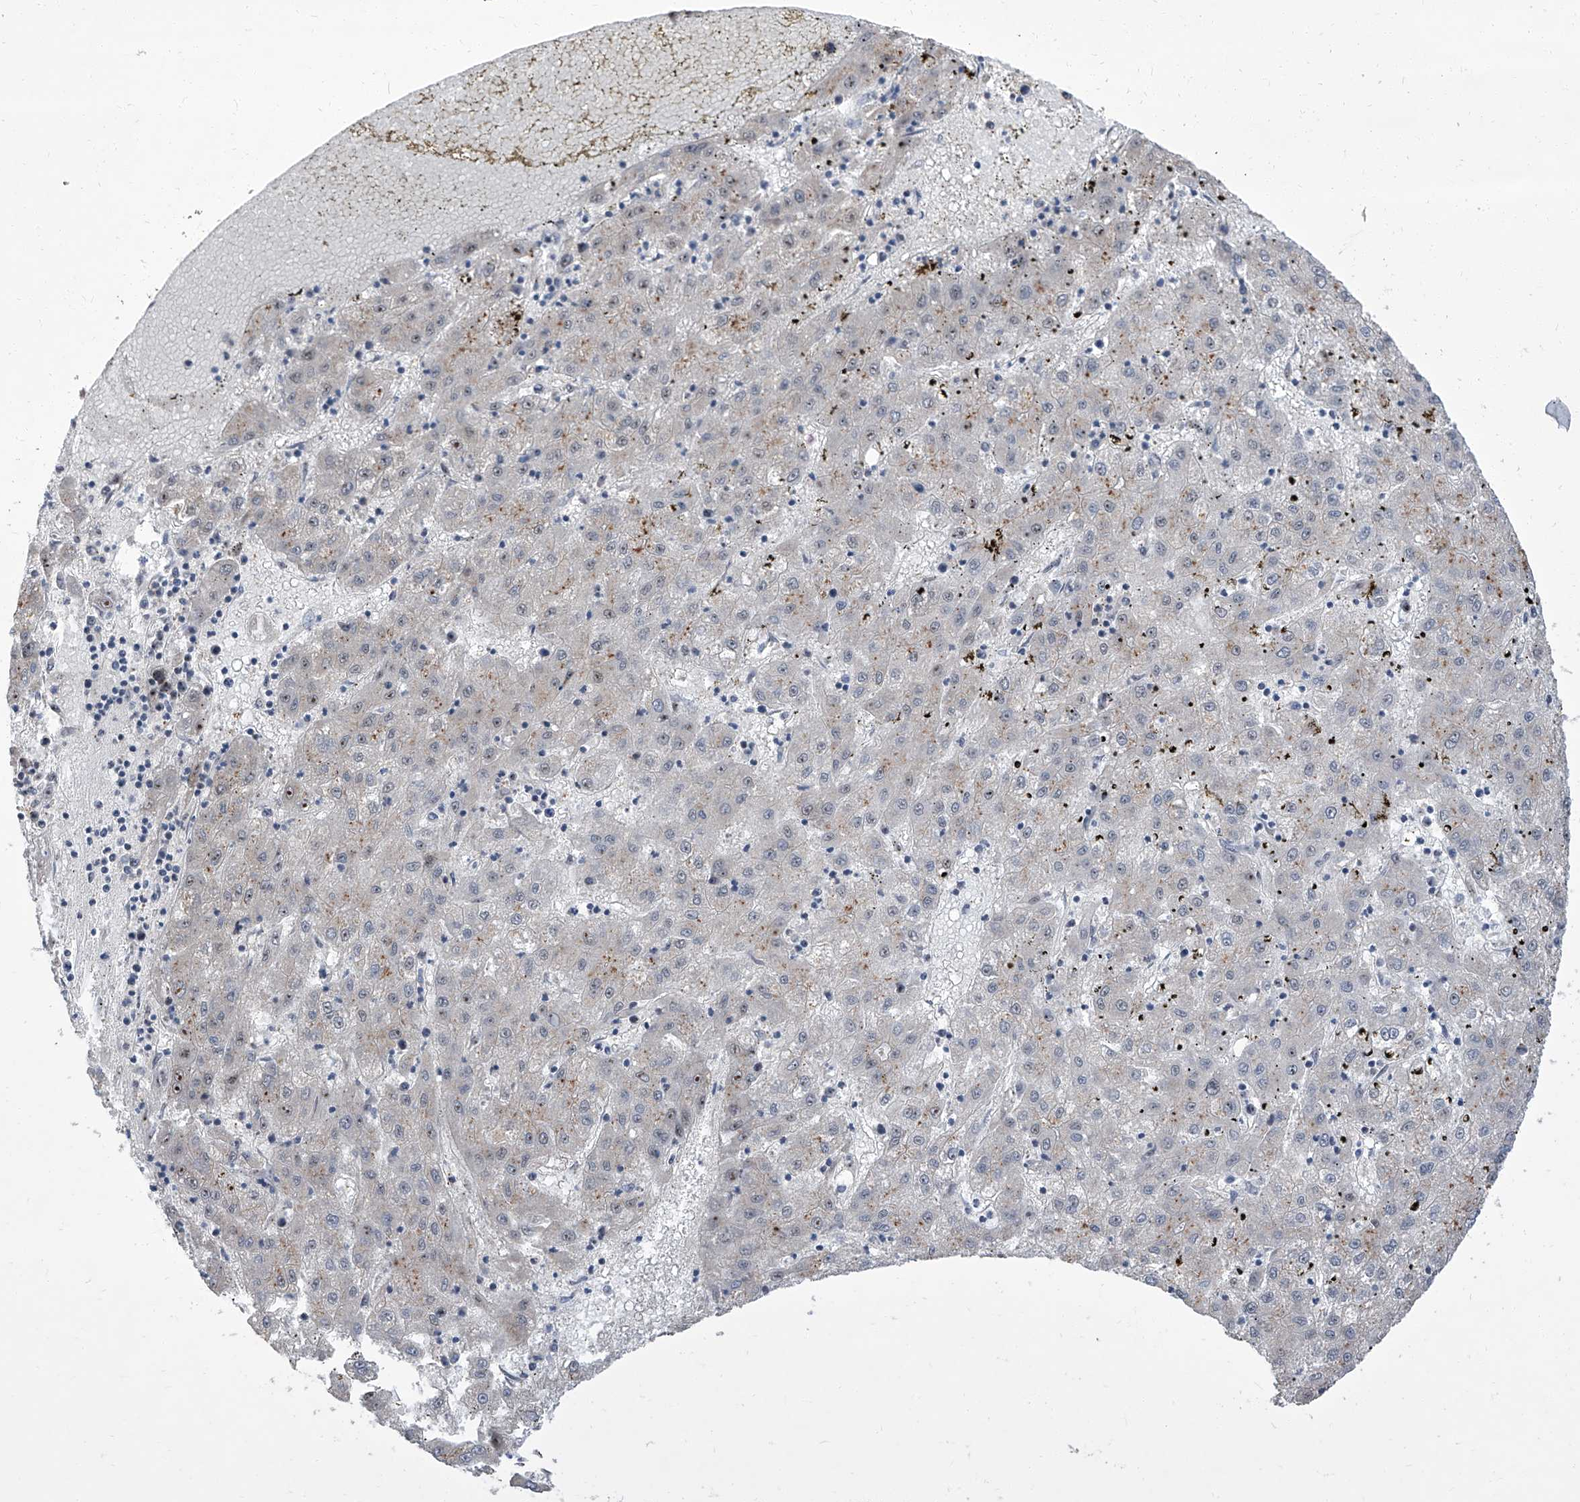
{"staining": {"intensity": "negative", "quantity": "none", "location": "none"}, "tissue": "liver cancer", "cell_type": "Tumor cells", "image_type": "cancer", "snomed": [{"axis": "morphology", "description": "Carcinoma, Hepatocellular, NOS"}, {"axis": "topography", "description": "Liver"}], "caption": "DAB (3,3'-diaminobenzidine) immunohistochemical staining of hepatocellular carcinoma (liver) exhibits no significant staining in tumor cells.", "gene": "CMTR1", "patient": {"sex": "male", "age": 72}}